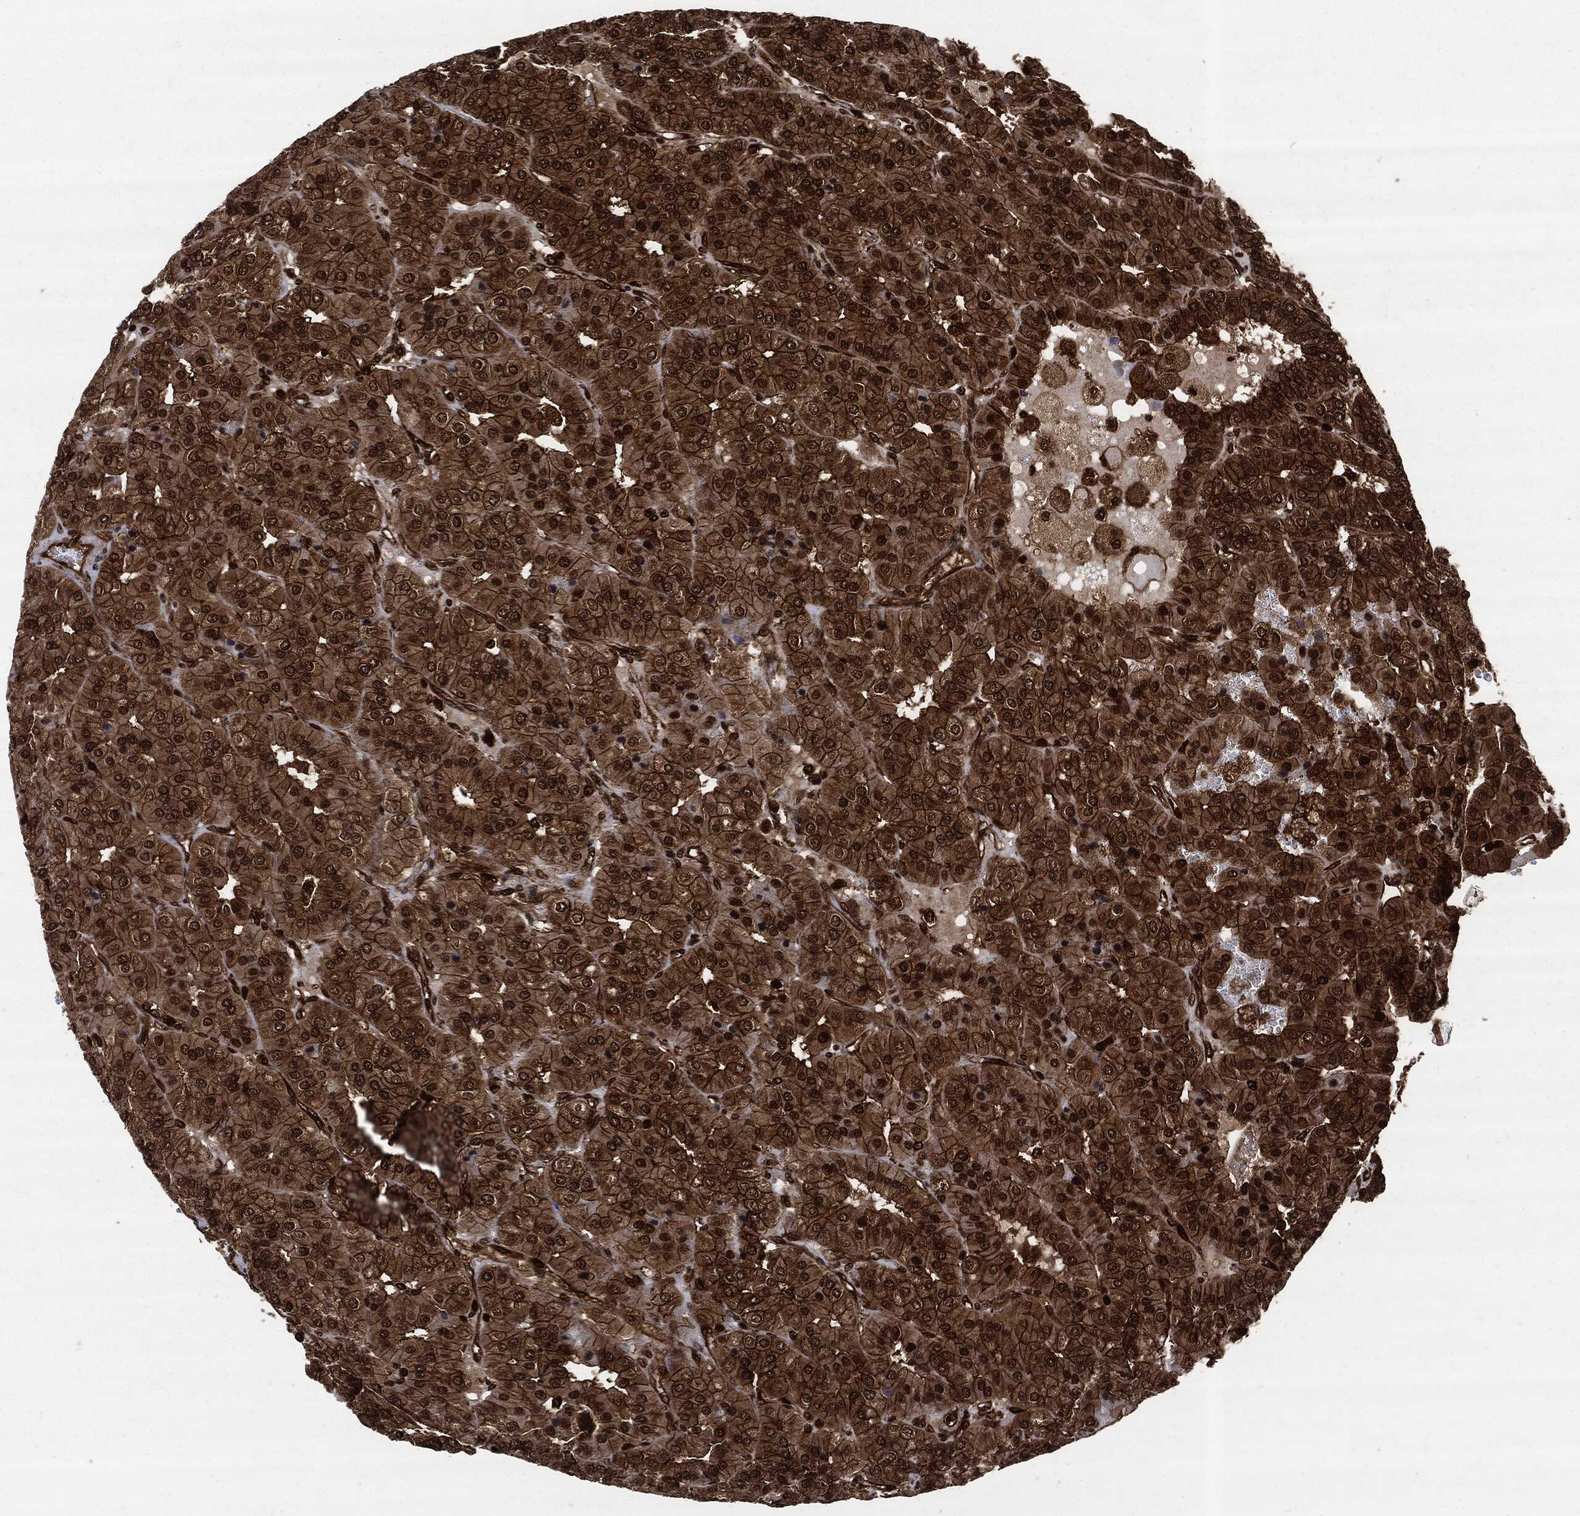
{"staining": {"intensity": "strong", "quantity": ">75%", "location": "cytoplasmic/membranous,nuclear"}, "tissue": "parathyroid gland", "cell_type": "Glandular cells", "image_type": "normal", "snomed": [{"axis": "morphology", "description": "Normal tissue, NOS"}, {"axis": "morphology", "description": "Adenoma, NOS"}, {"axis": "topography", "description": "Parathyroid gland"}], "caption": "Brown immunohistochemical staining in unremarkable parathyroid gland shows strong cytoplasmic/membranous,nuclear positivity in about >75% of glandular cells. (IHC, brightfield microscopy, high magnification).", "gene": "YWHAB", "patient": {"sex": "female", "age": 86}}